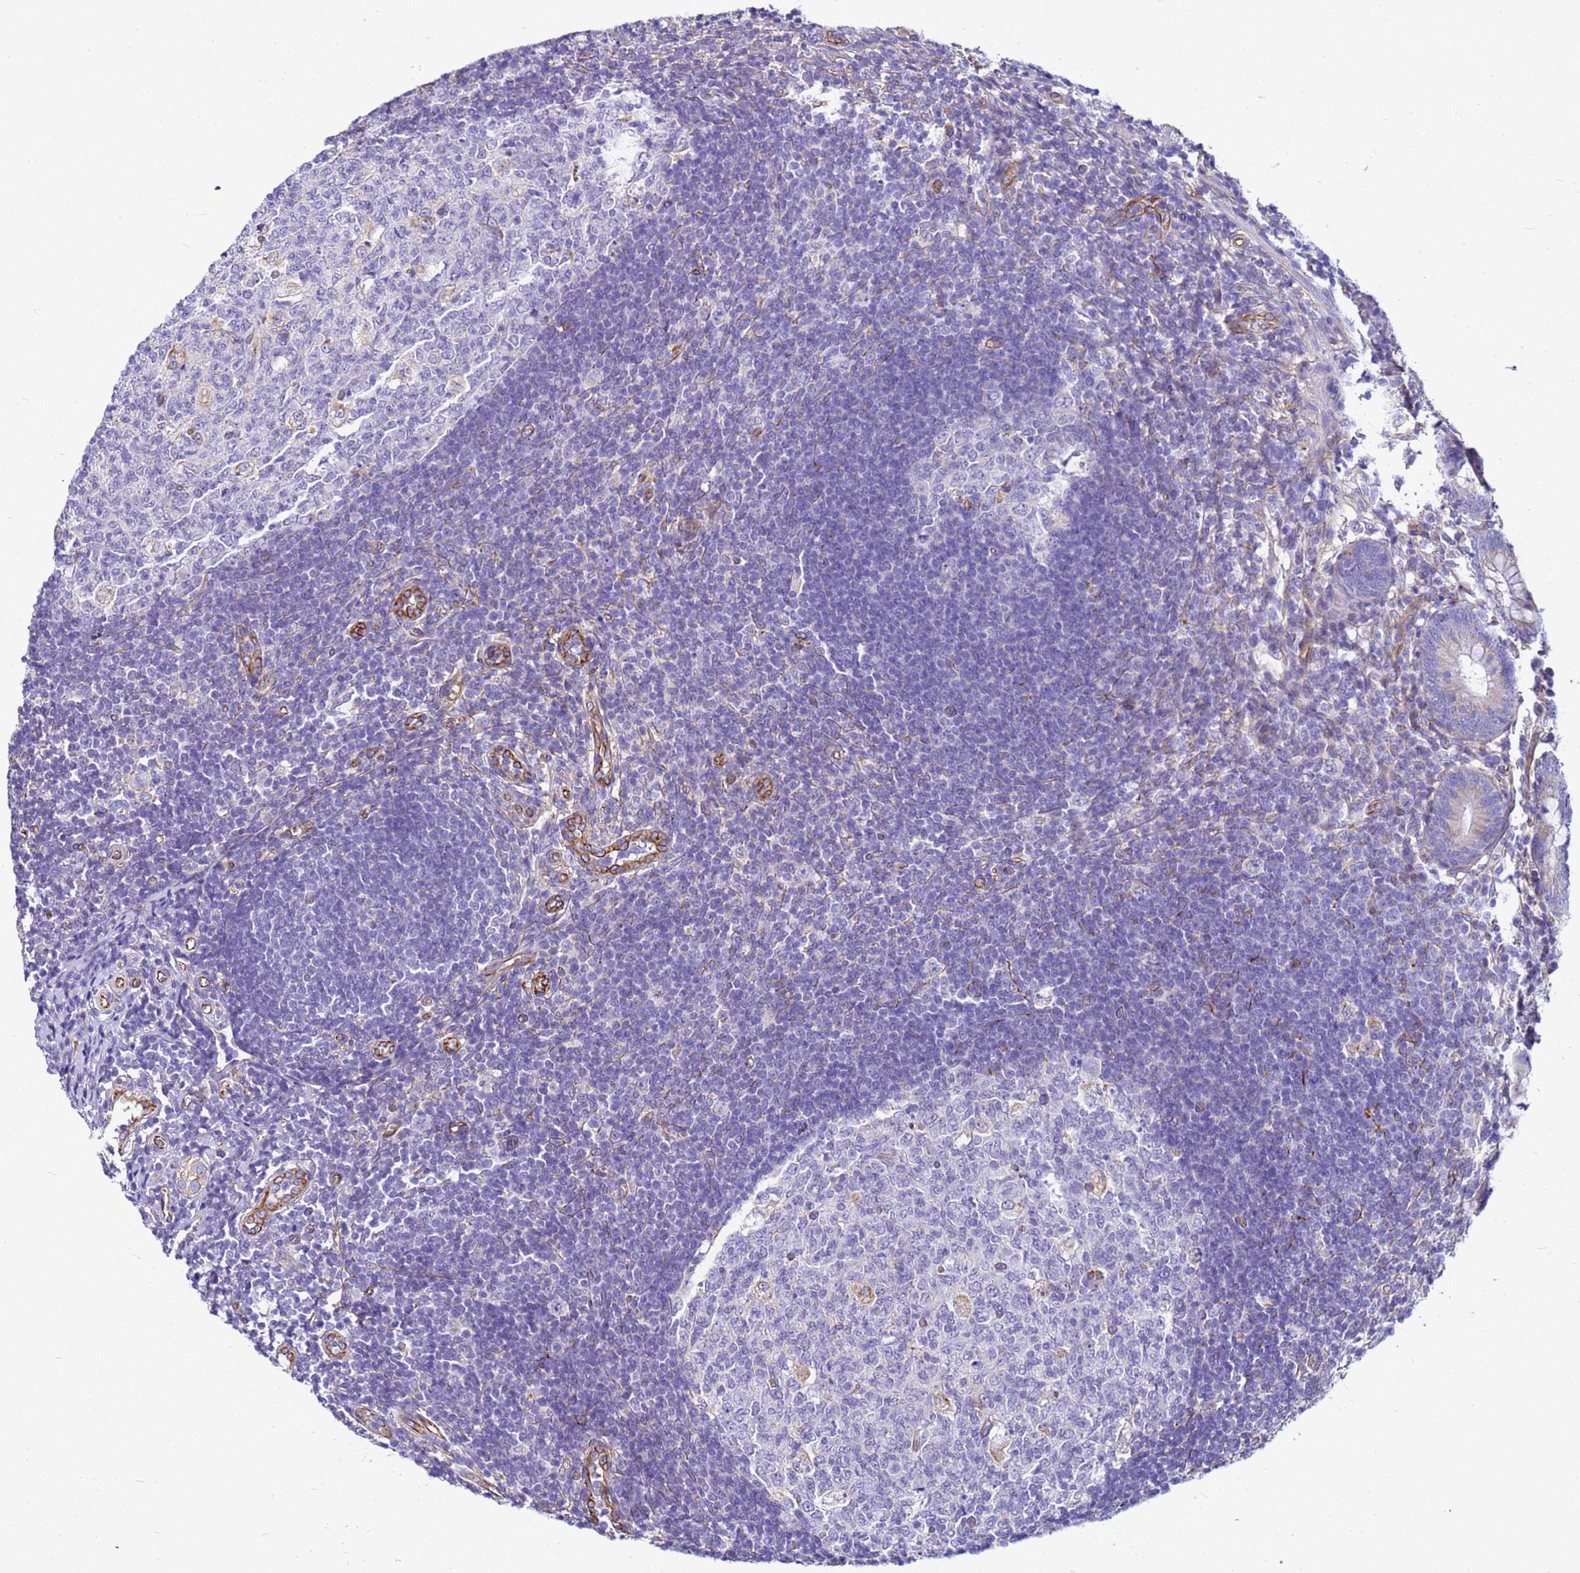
{"staining": {"intensity": "weak", "quantity": "<25%", "location": "cytoplasmic/membranous"}, "tissue": "appendix", "cell_type": "Glandular cells", "image_type": "normal", "snomed": [{"axis": "morphology", "description": "Normal tissue, NOS"}, {"axis": "topography", "description": "Appendix"}], "caption": "An image of appendix stained for a protein reveals no brown staining in glandular cells.", "gene": "UBXN2B", "patient": {"sex": "male", "age": 14}}